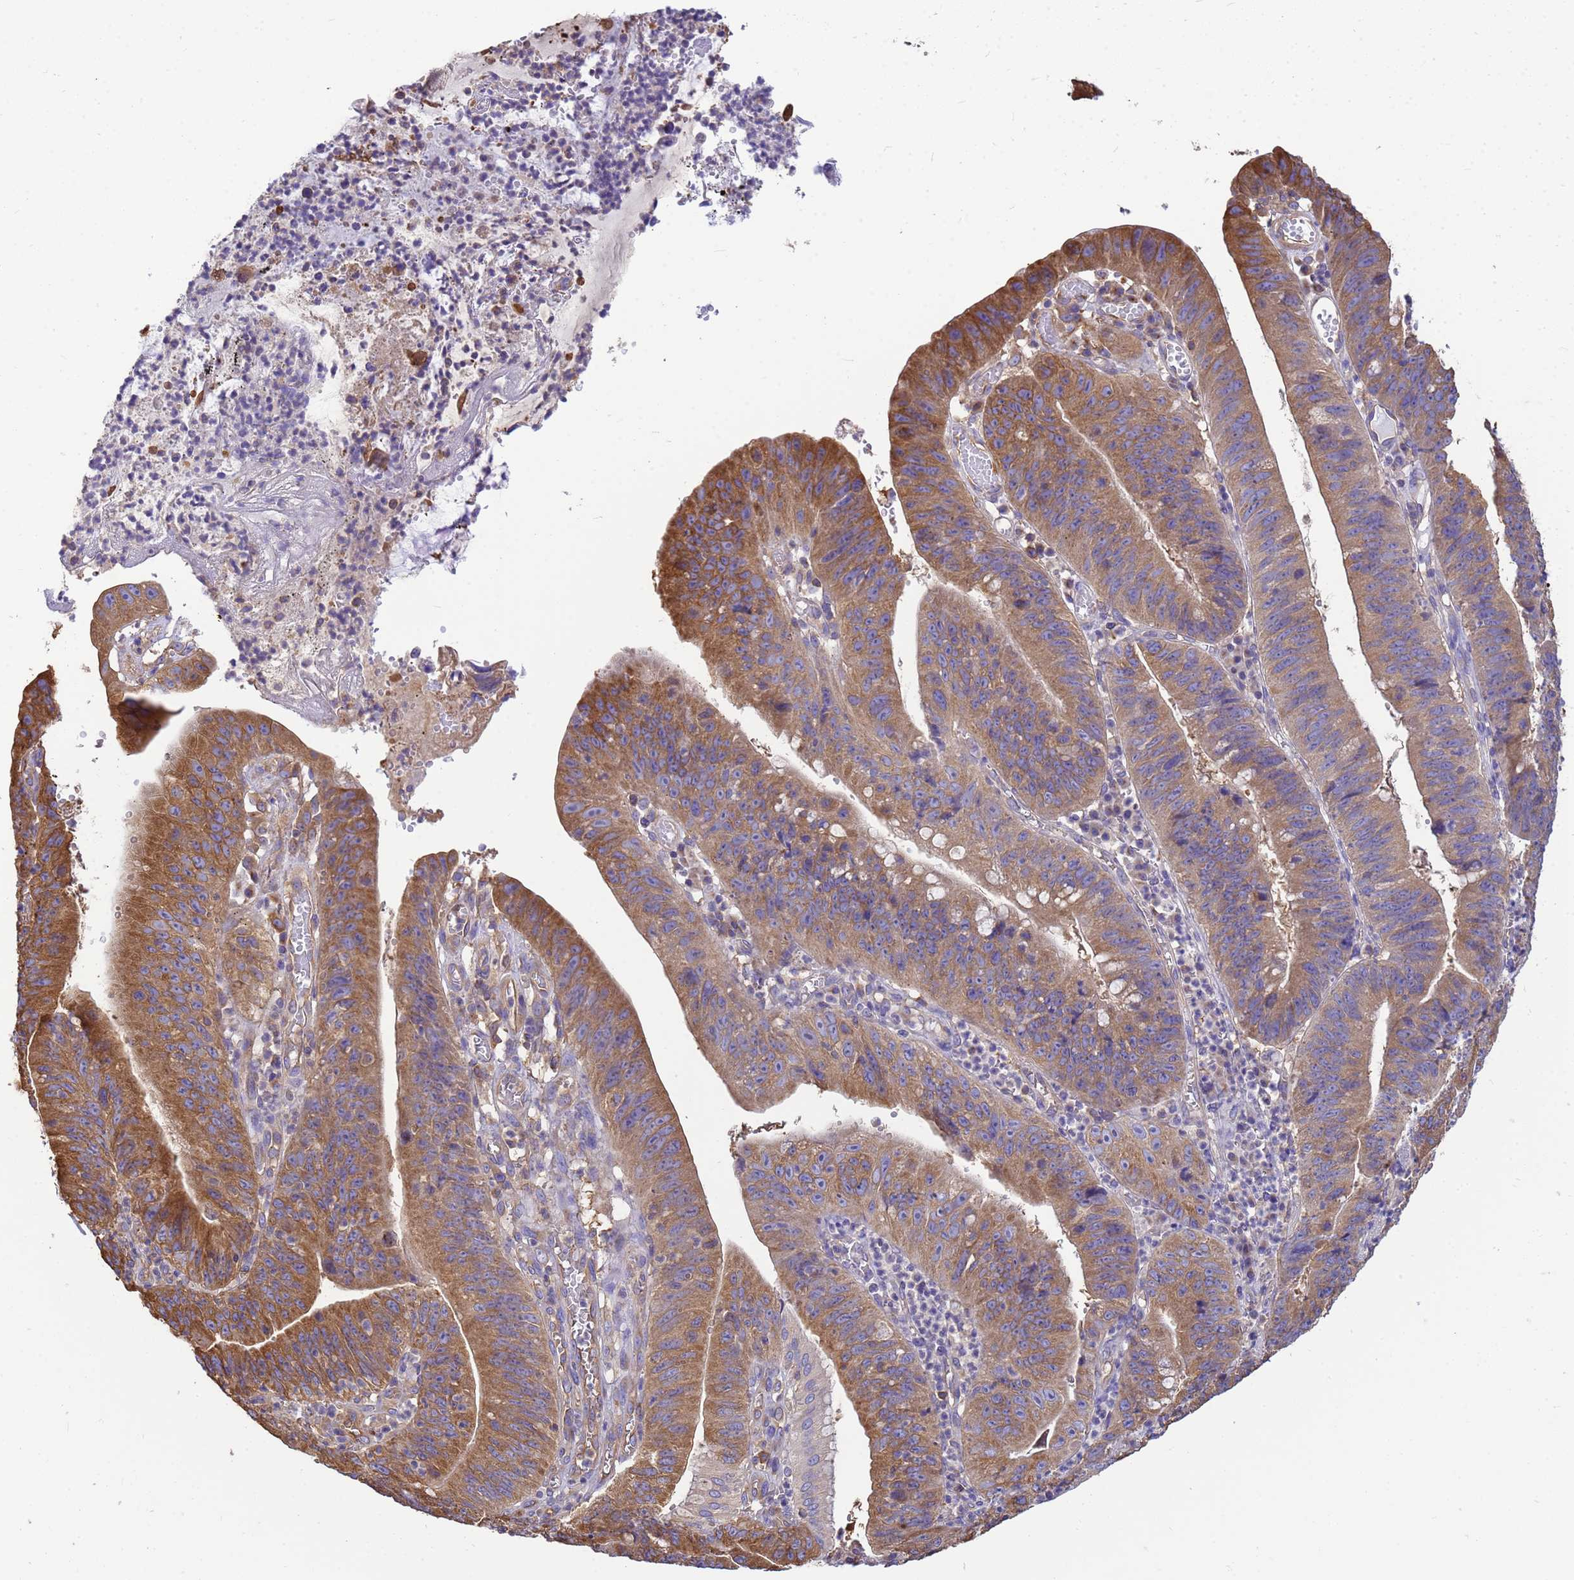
{"staining": {"intensity": "moderate", "quantity": ">75%", "location": "cytoplasmic/membranous"}, "tissue": "stomach cancer", "cell_type": "Tumor cells", "image_type": "cancer", "snomed": [{"axis": "morphology", "description": "Adenocarcinoma, NOS"}, {"axis": "topography", "description": "Stomach"}], "caption": "Stomach cancer (adenocarcinoma) was stained to show a protein in brown. There is medium levels of moderate cytoplasmic/membranous expression in about >75% of tumor cells.", "gene": "TUBB1", "patient": {"sex": "male", "age": 59}}